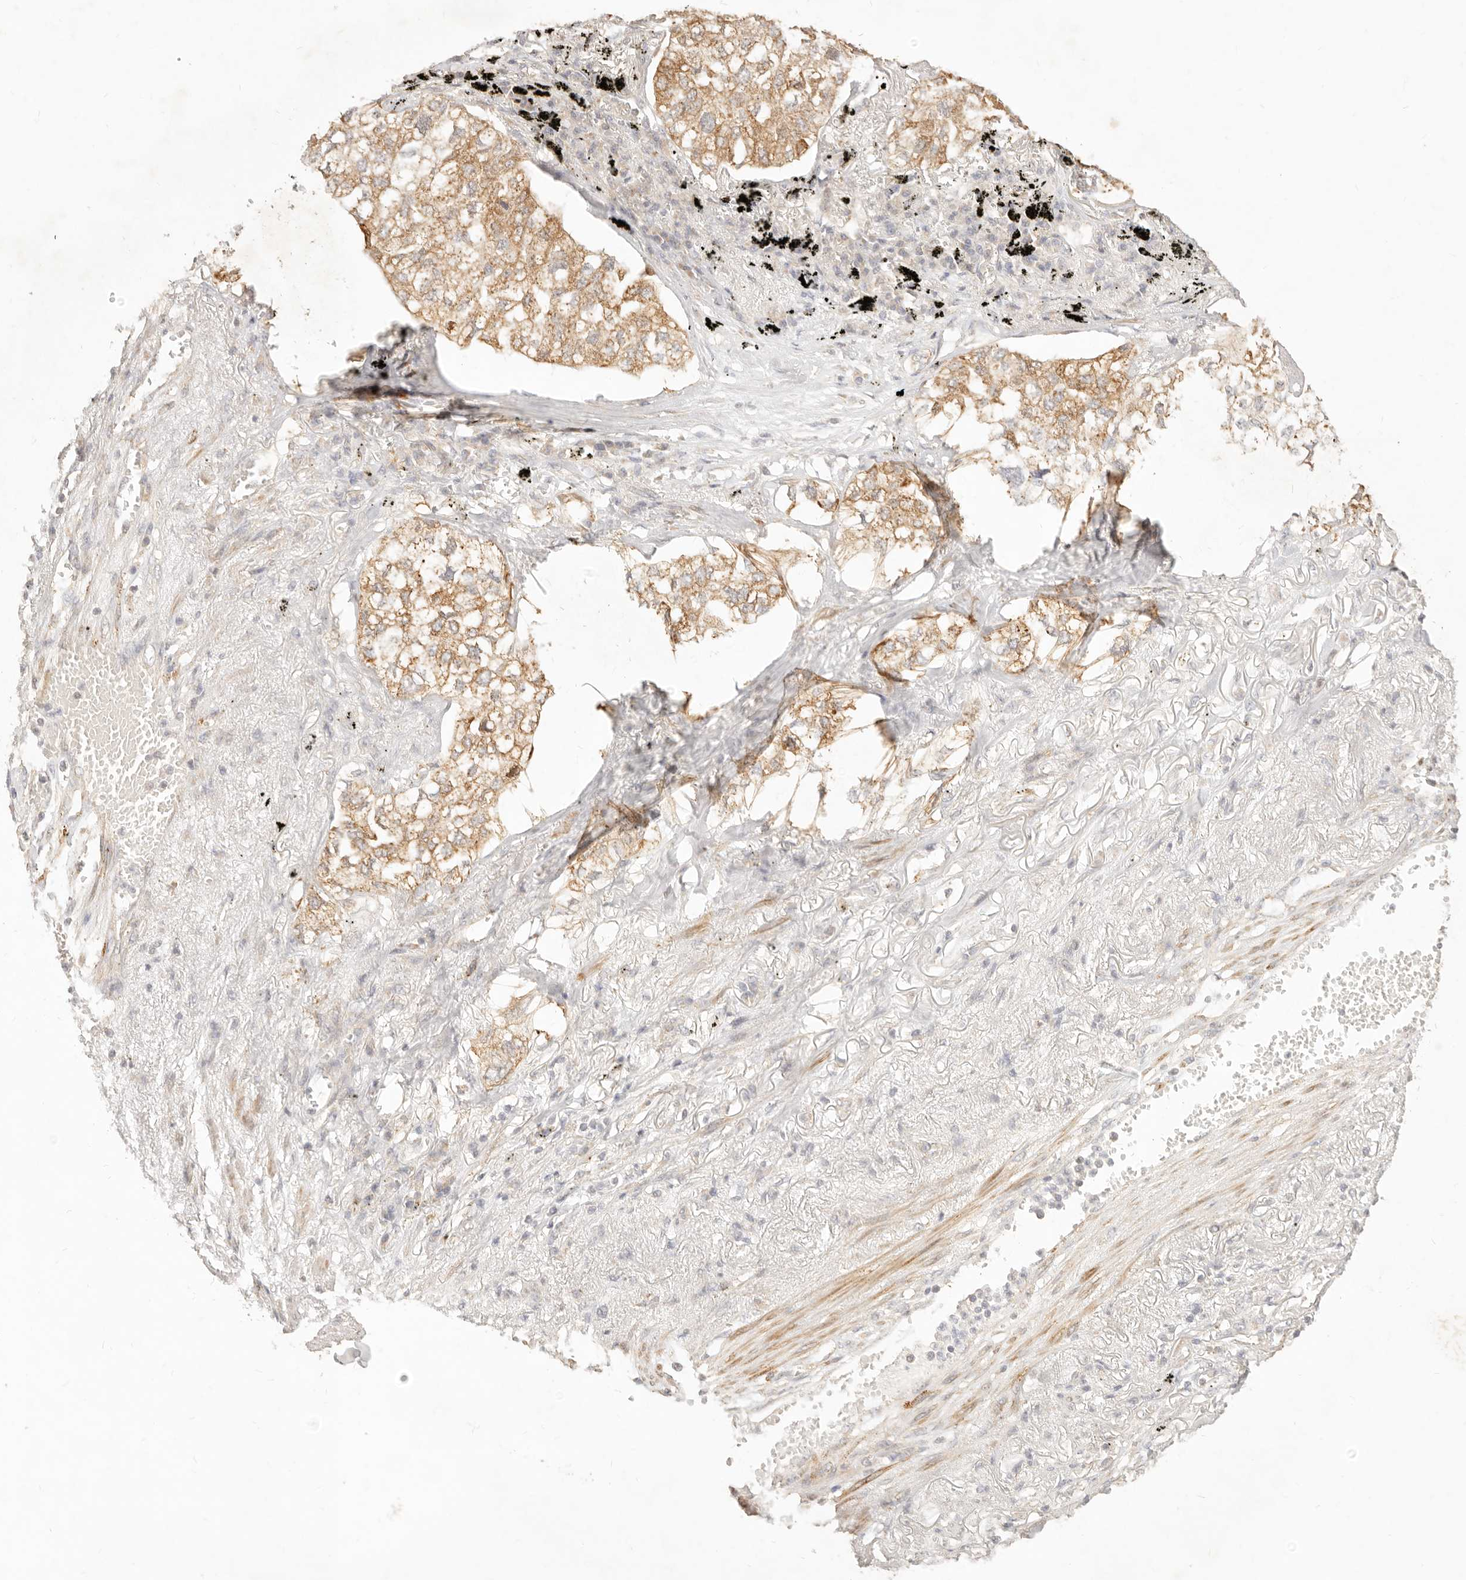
{"staining": {"intensity": "moderate", "quantity": ">75%", "location": "cytoplasmic/membranous"}, "tissue": "lung cancer", "cell_type": "Tumor cells", "image_type": "cancer", "snomed": [{"axis": "morphology", "description": "Adenocarcinoma, NOS"}, {"axis": "topography", "description": "Lung"}], "caption": "Lung cancer tissue exhibits moderate cytoplasmic/membranous staining in approximately >75% of tumor cells, visualized by immunohistochemistry. (DAB IHC, brown staining for protein, blue staining for nuclei).", "gene": "RUBCNL", "patient": {"sex": "male", "age": 65}}